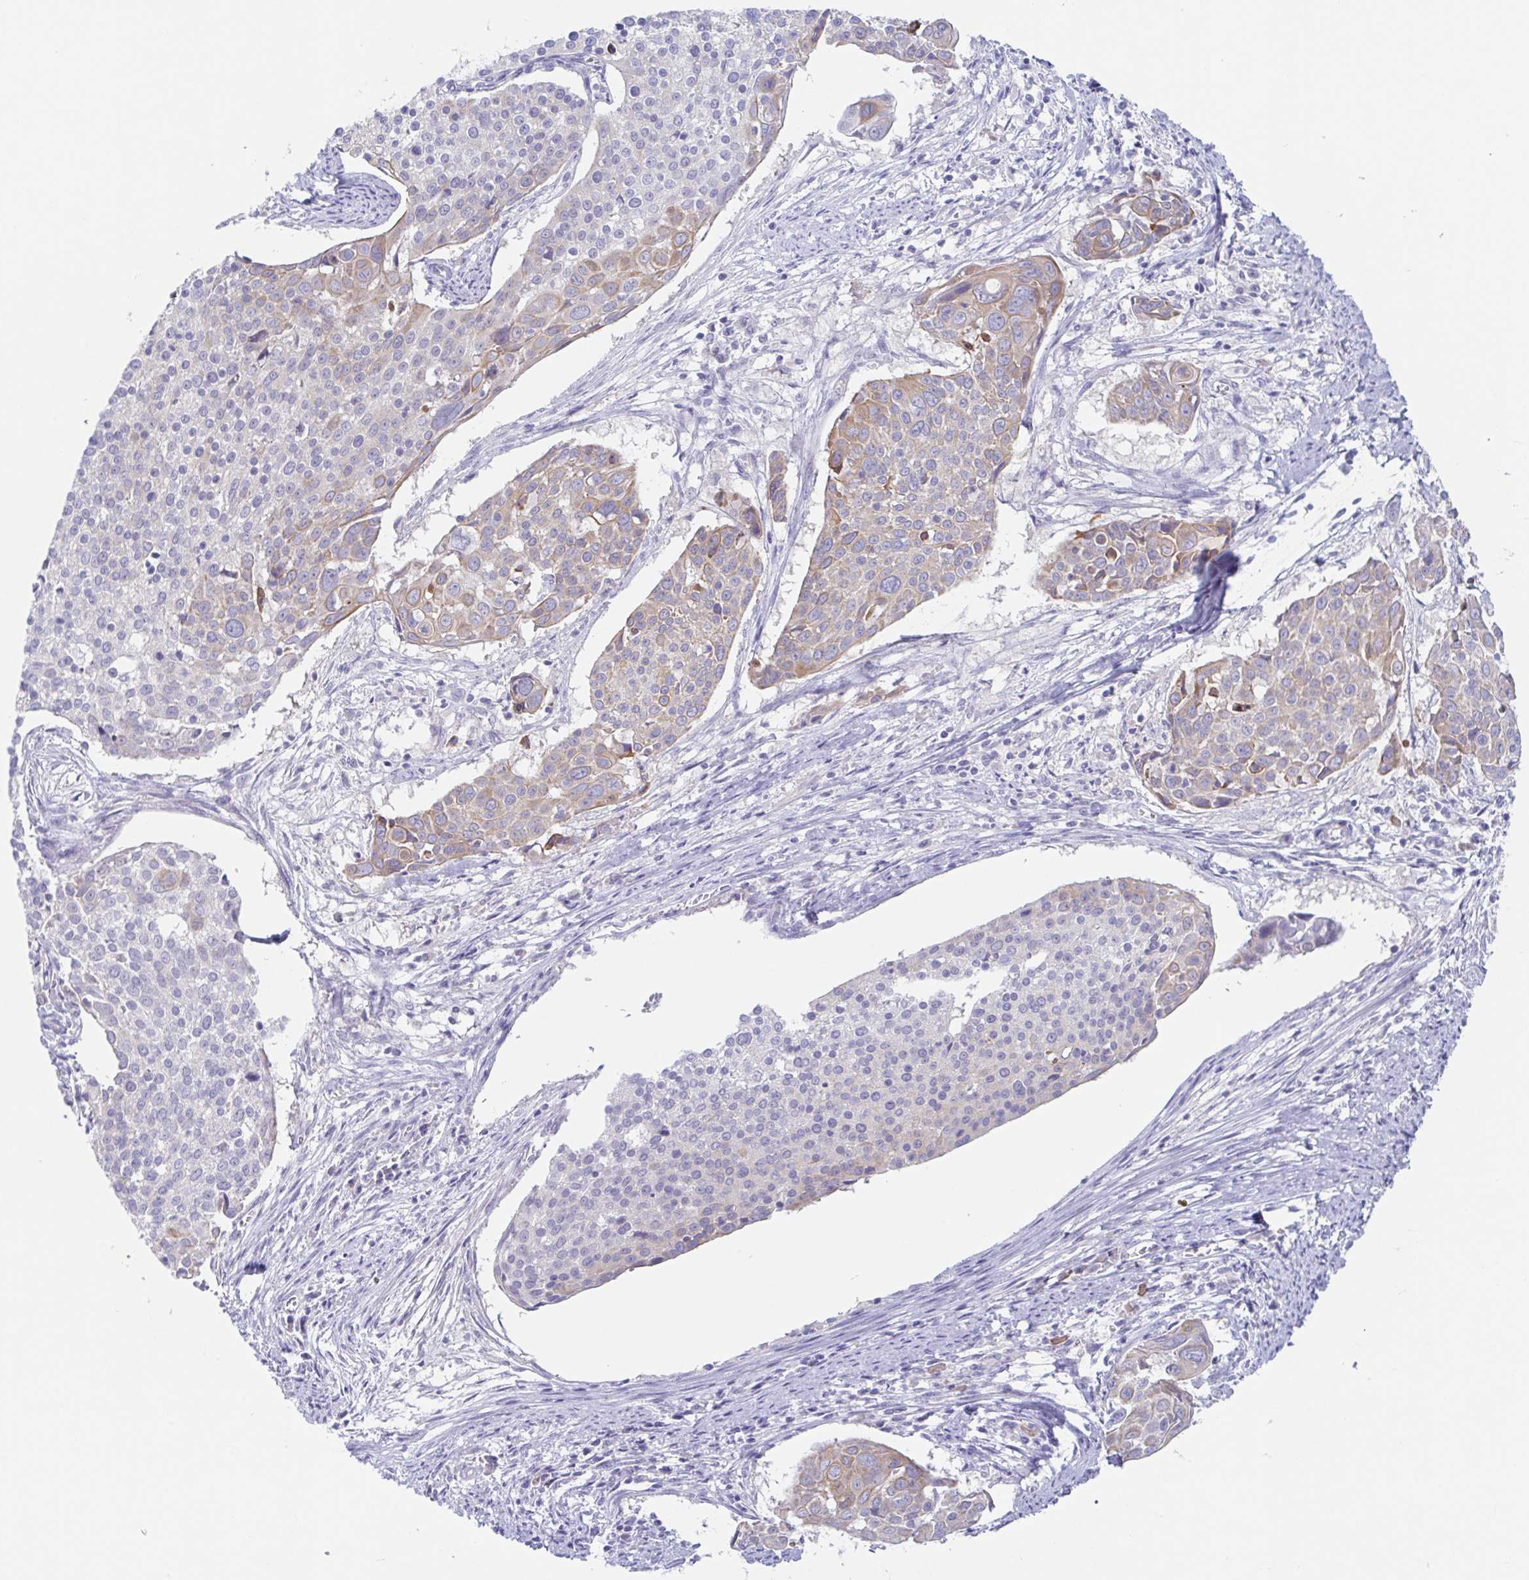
{"staining": {"intensity": "weak", "quantity": "25%-75%", "location": "cytoplasmic/membranous"}, "tissue": "cervical cancer", "cell_type": "Tumor cells", "image_type": "cancer", "snomed": [{"axis": "morphology", "description": "Squamous cell carcinoma, NOS"}, {"axis": "topography", "description": "Cervix"}], "caption": "Protein expression analysis of squamous cell carcinoma (cervical) reveals weak cytoplasmic/membranous staining in about 25%-75% of tumor cells. The staining is performed using DAB (3,3'-diaminobenzidine) brown chromogen to label protein expression. The nuclei are counter-stained blue using hematoxylin.", "gene": "HTR2A", "patient": {"sex": "female", "age": 39}}